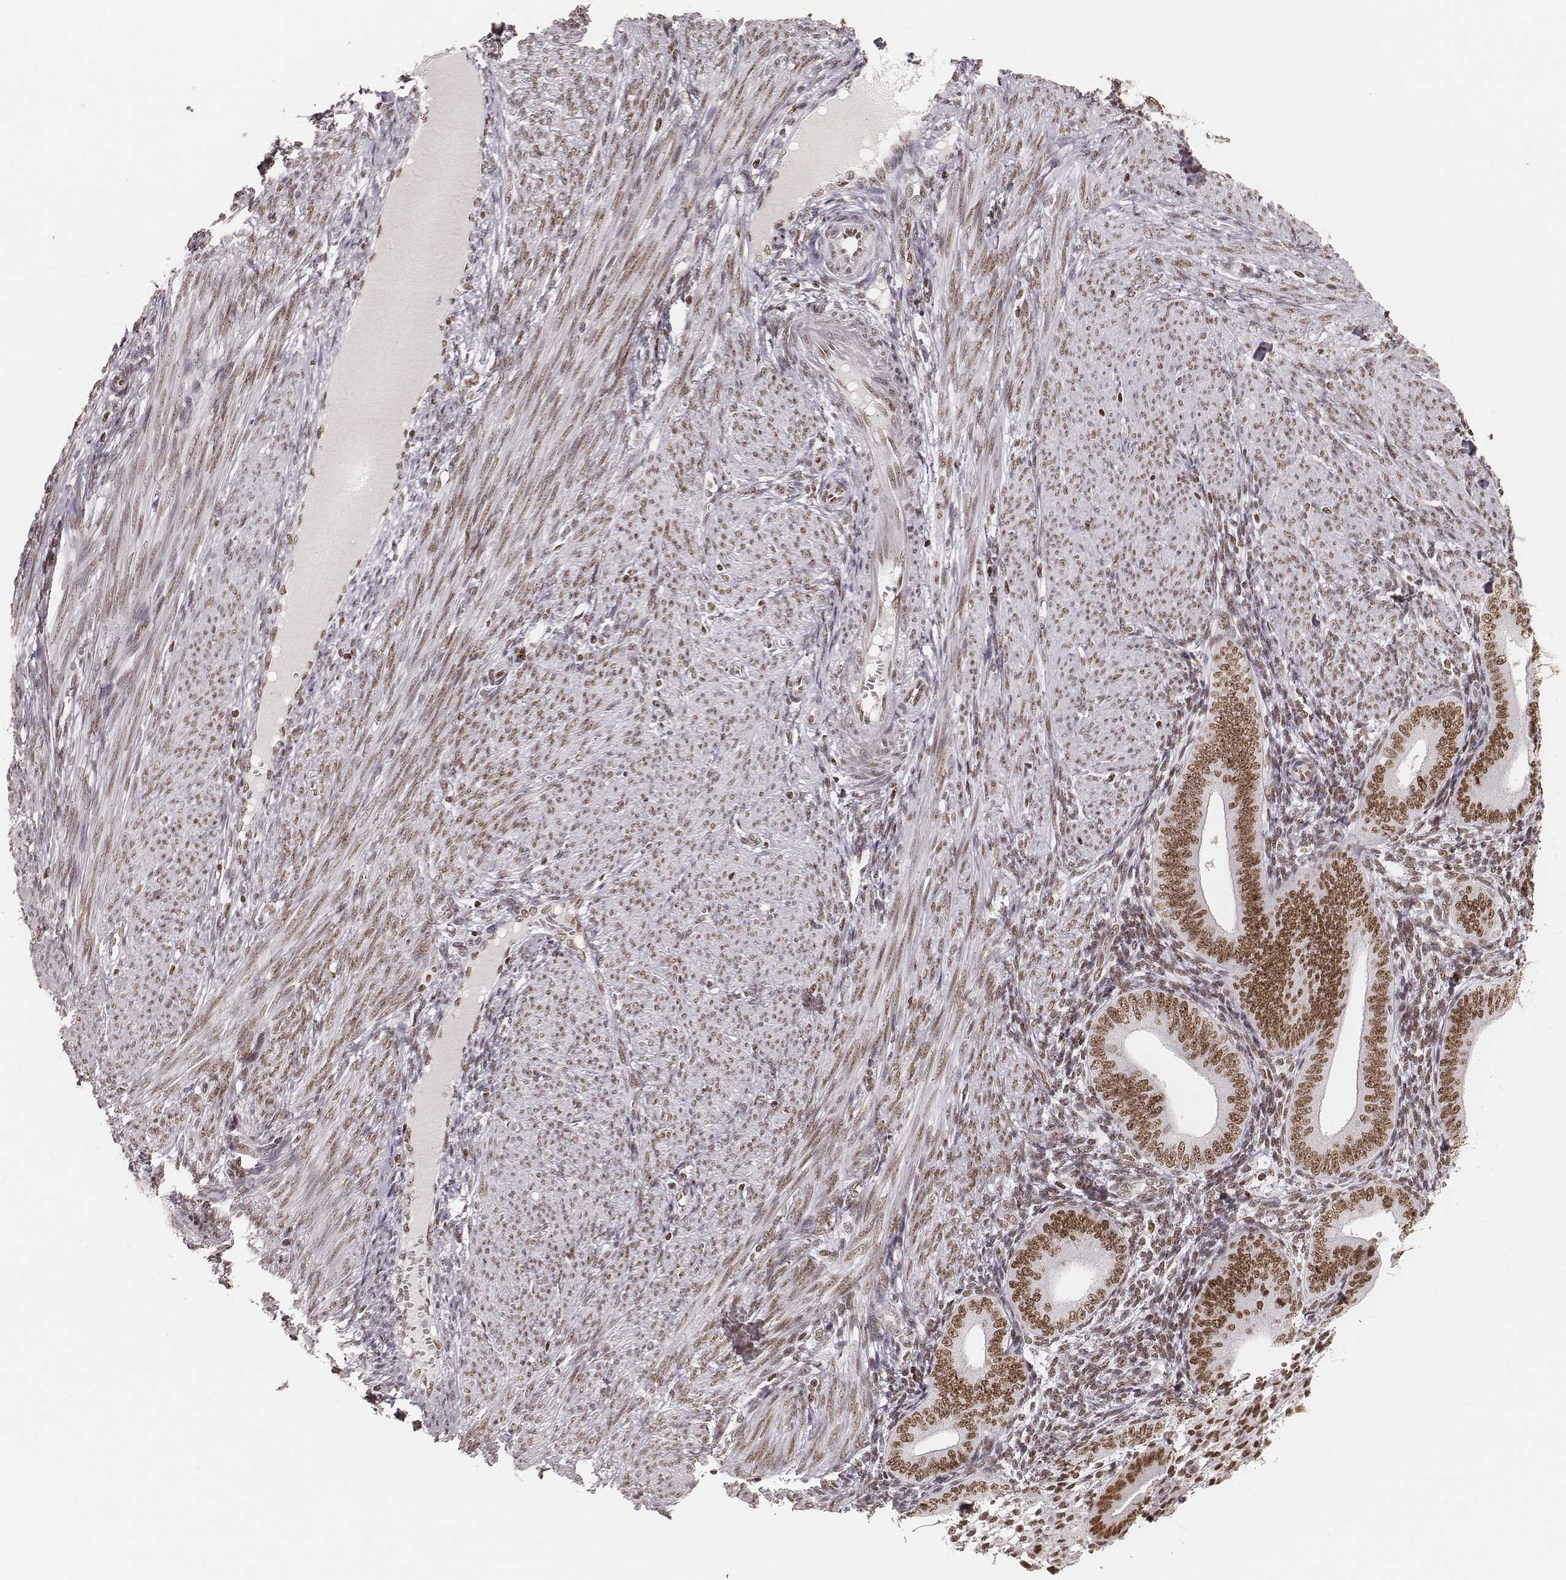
{"staining": {"intensity": "moderate", "quantity": ">75%", "location": "nuclear"}, "tissue": "endometrium", "cell_type": "Cells in endometrial stroma", "image_type": "normal", "snomed": [{"axis": "morphology", "description": "Normal tissue, NOS"}, {"axis": "topography", "description": "Endometrium"}], "caption": "This micrograph shows benign endometrium stained with IHC to label a protein in brown. The nuclear of cells in endometrial stroma show moderate positivity for the protein. Nuclei are counter-stained blue.", "gene": "PARP1", "patient": {"sex": "female", "age": 39}}